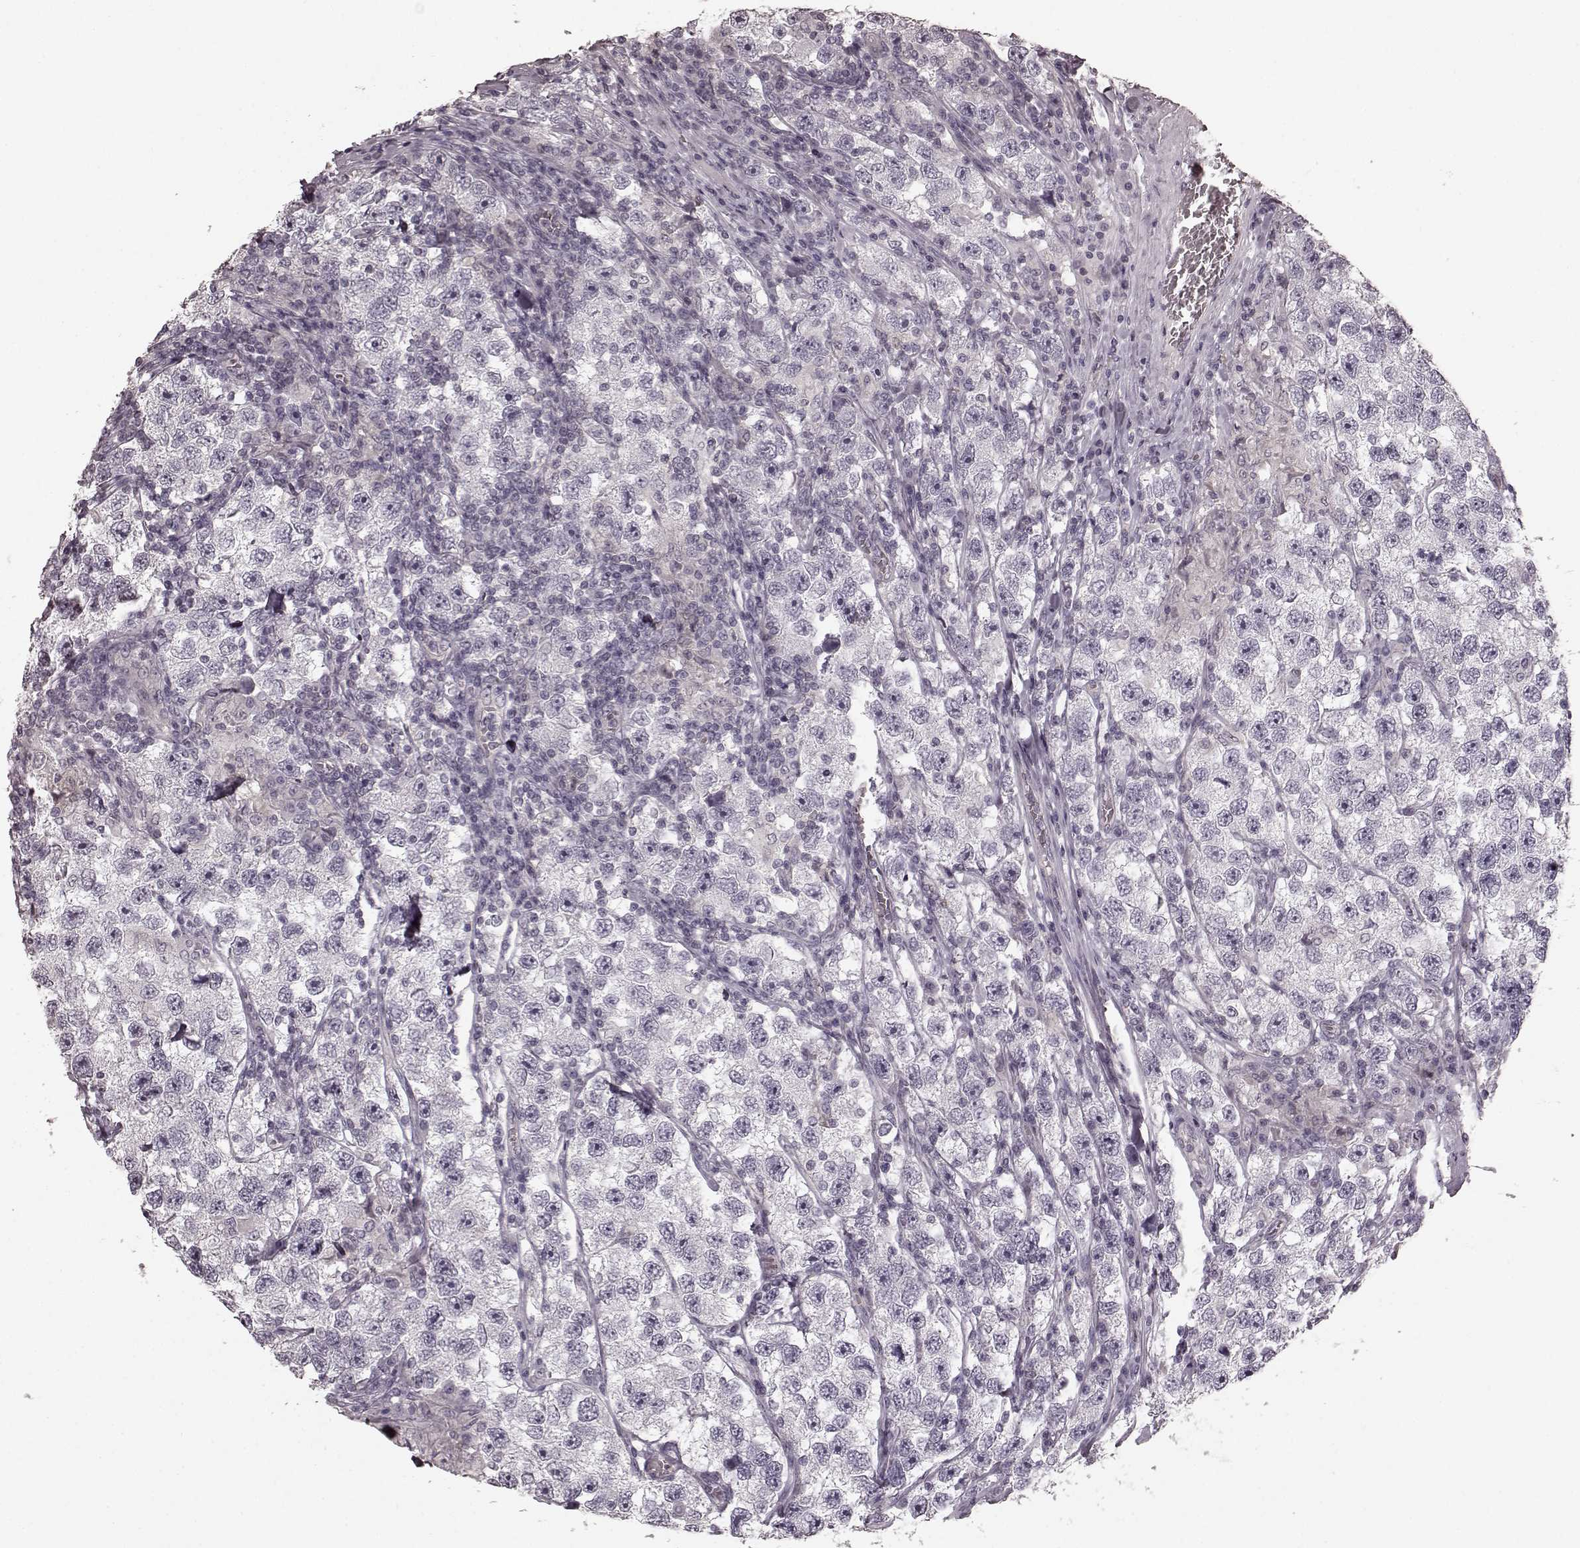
{"staining": {"intensity": "negative", "quantity": "none", "location": "none"}, "tissue": "testis cancer", "cell_type": "Tumor cells", "image_type": "cancer", "snomed": [{"axis": "morphology", "description": "Seminoma, NOS"}, {"axis": "topography", "description": "Testis"}], "caption": "High magnification brightfield microscopy of testis seminoma stained with DAB (3,3'-diaminobenzidine) (brown) and counterstained with hematoxylin (blue): tumor cells show no significant expression.", "gene": "PRKCE", "patient": {"sex": "male", "age": 26}}